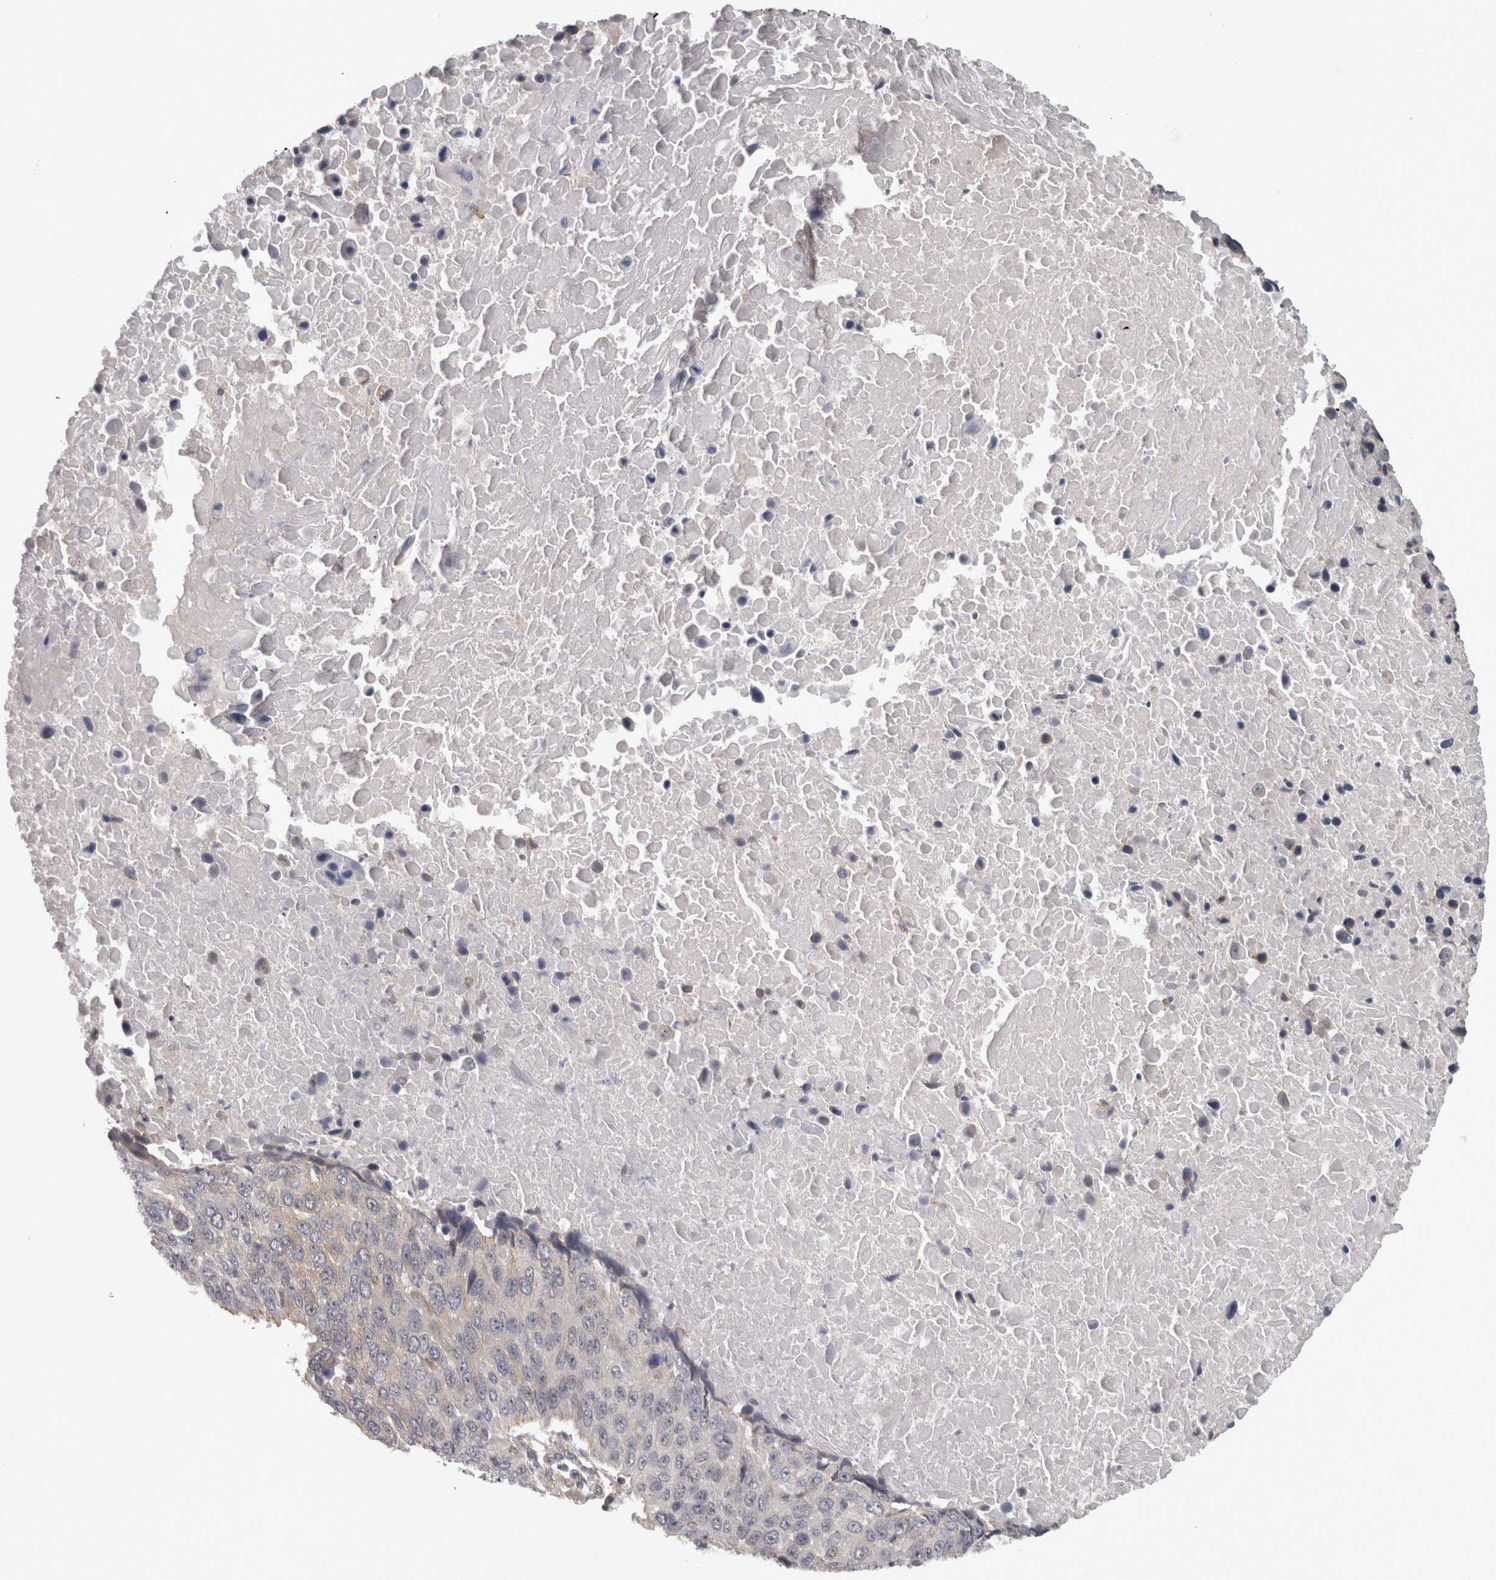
{"staining": {"intensity": "negative", "quantity": "none", "location": "none"}, "tissue": "lung cancer", "cell_type": "Tumor cells", "image_type": "cancer", "snomed": [{"axis": "morphology", "description": "Squamous cell carcinoma, NOS"}, {"axis": "topography", "description": "Lung"}], "caption": "Tumor cells are negative for brown protein staining in lung cancer.", "gene": "RMDN1", "patient": {"sex": "male", "age": 66}}